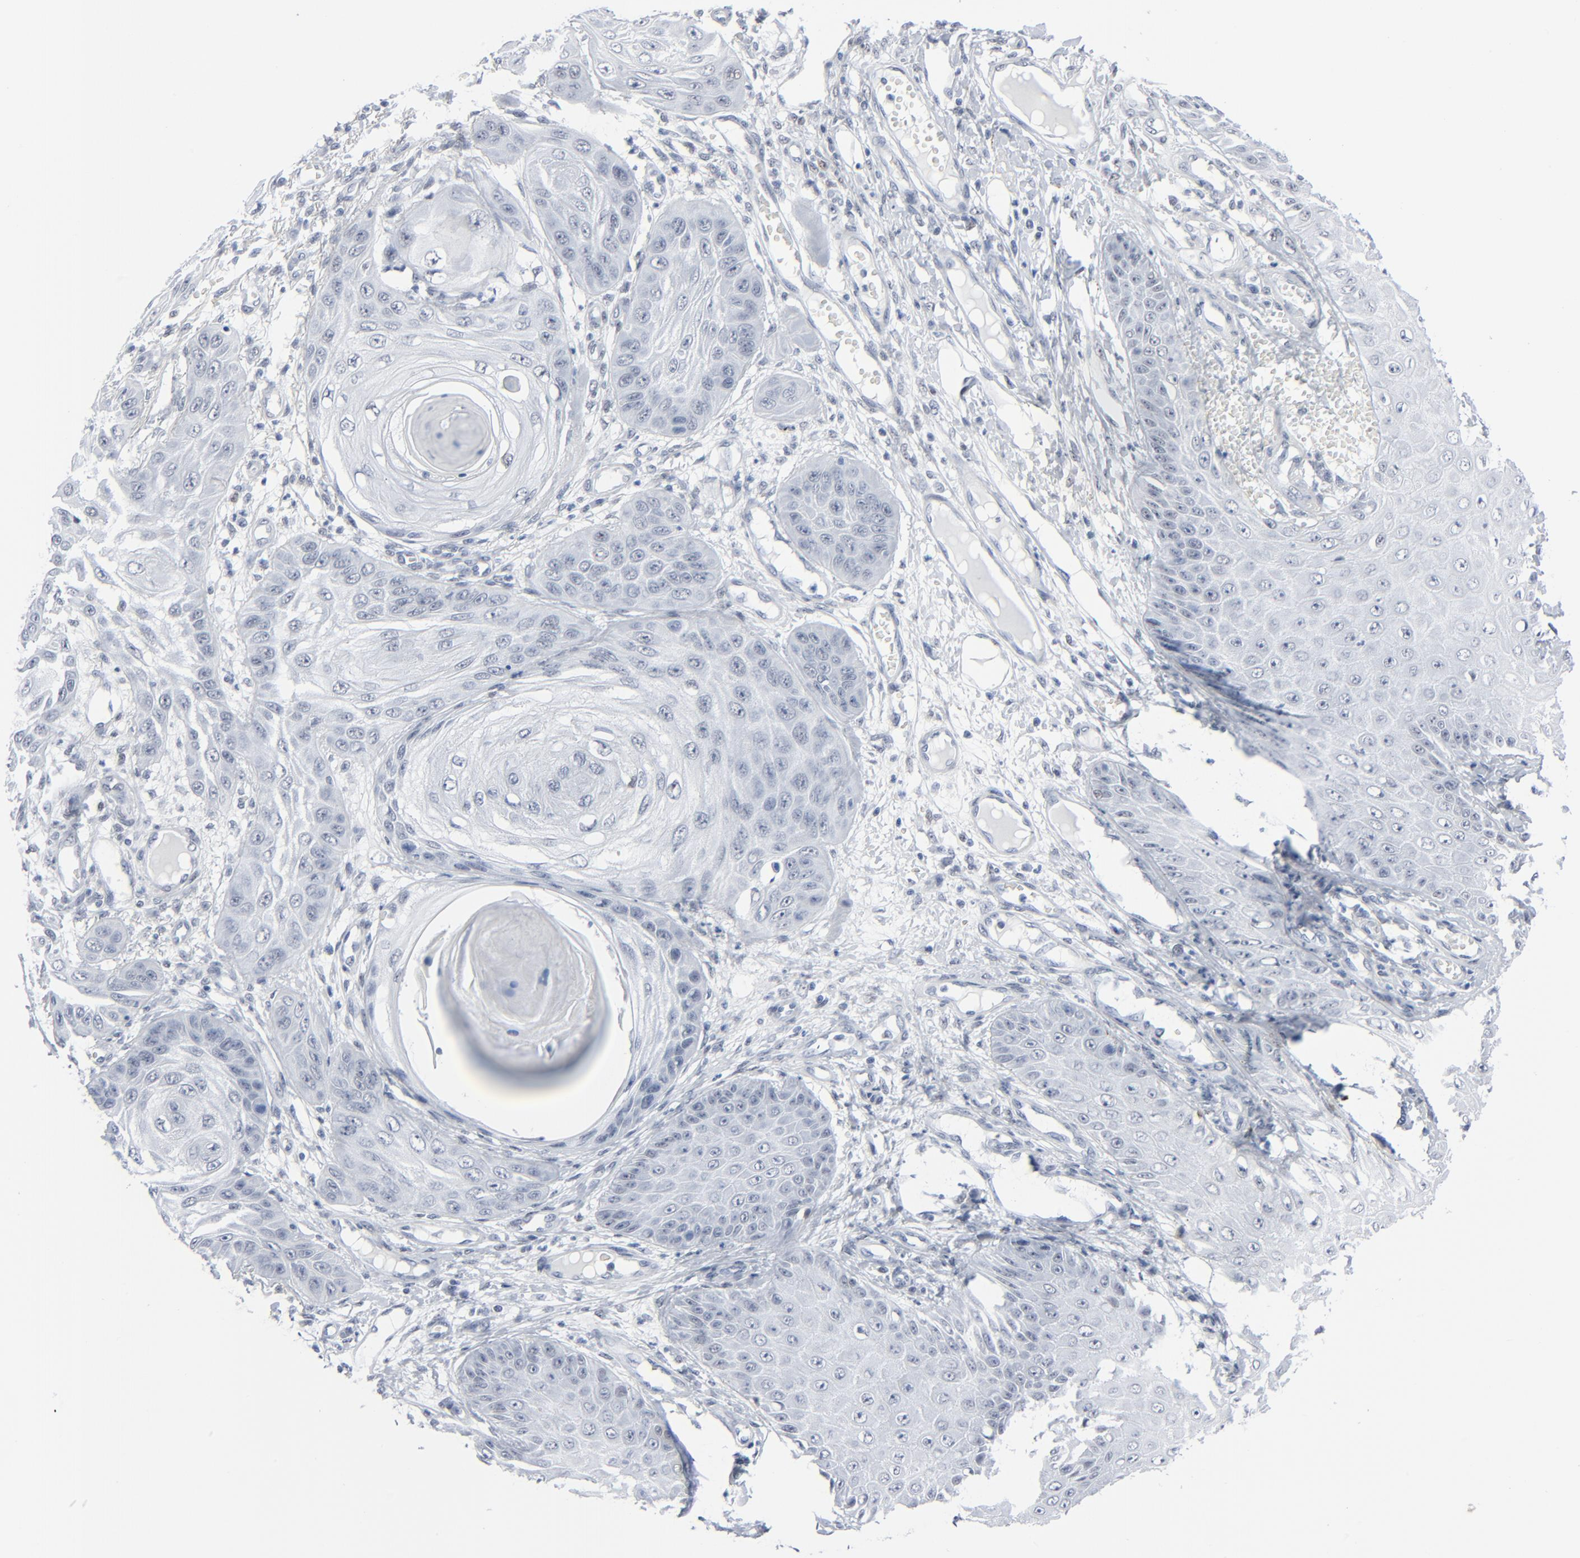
{"staining": {"intensity": "negative", "quantity": "none", "location": "none"}, "tissue": "skin cancer", "cell_type": "Tumor cells", "image_type": "cancer", "snomed": [{"axis": "morphology", "description": "Squamous cell carcinoma, NOS"}, {"axis": "topography", "description": "Skin"}], "caption": "DAB immunohistochemical staining of human skin cancer (squamous cell carcinoma) reveals no significant positivity in tumor cells. The staining was performed using DAB to visualize the protein expression in brown, while the nuclei were stained in blue with hematoxylin (Magnification: 20x).", "gene": "SIRT1", "patient": {"sex": "female", "age": 40}}